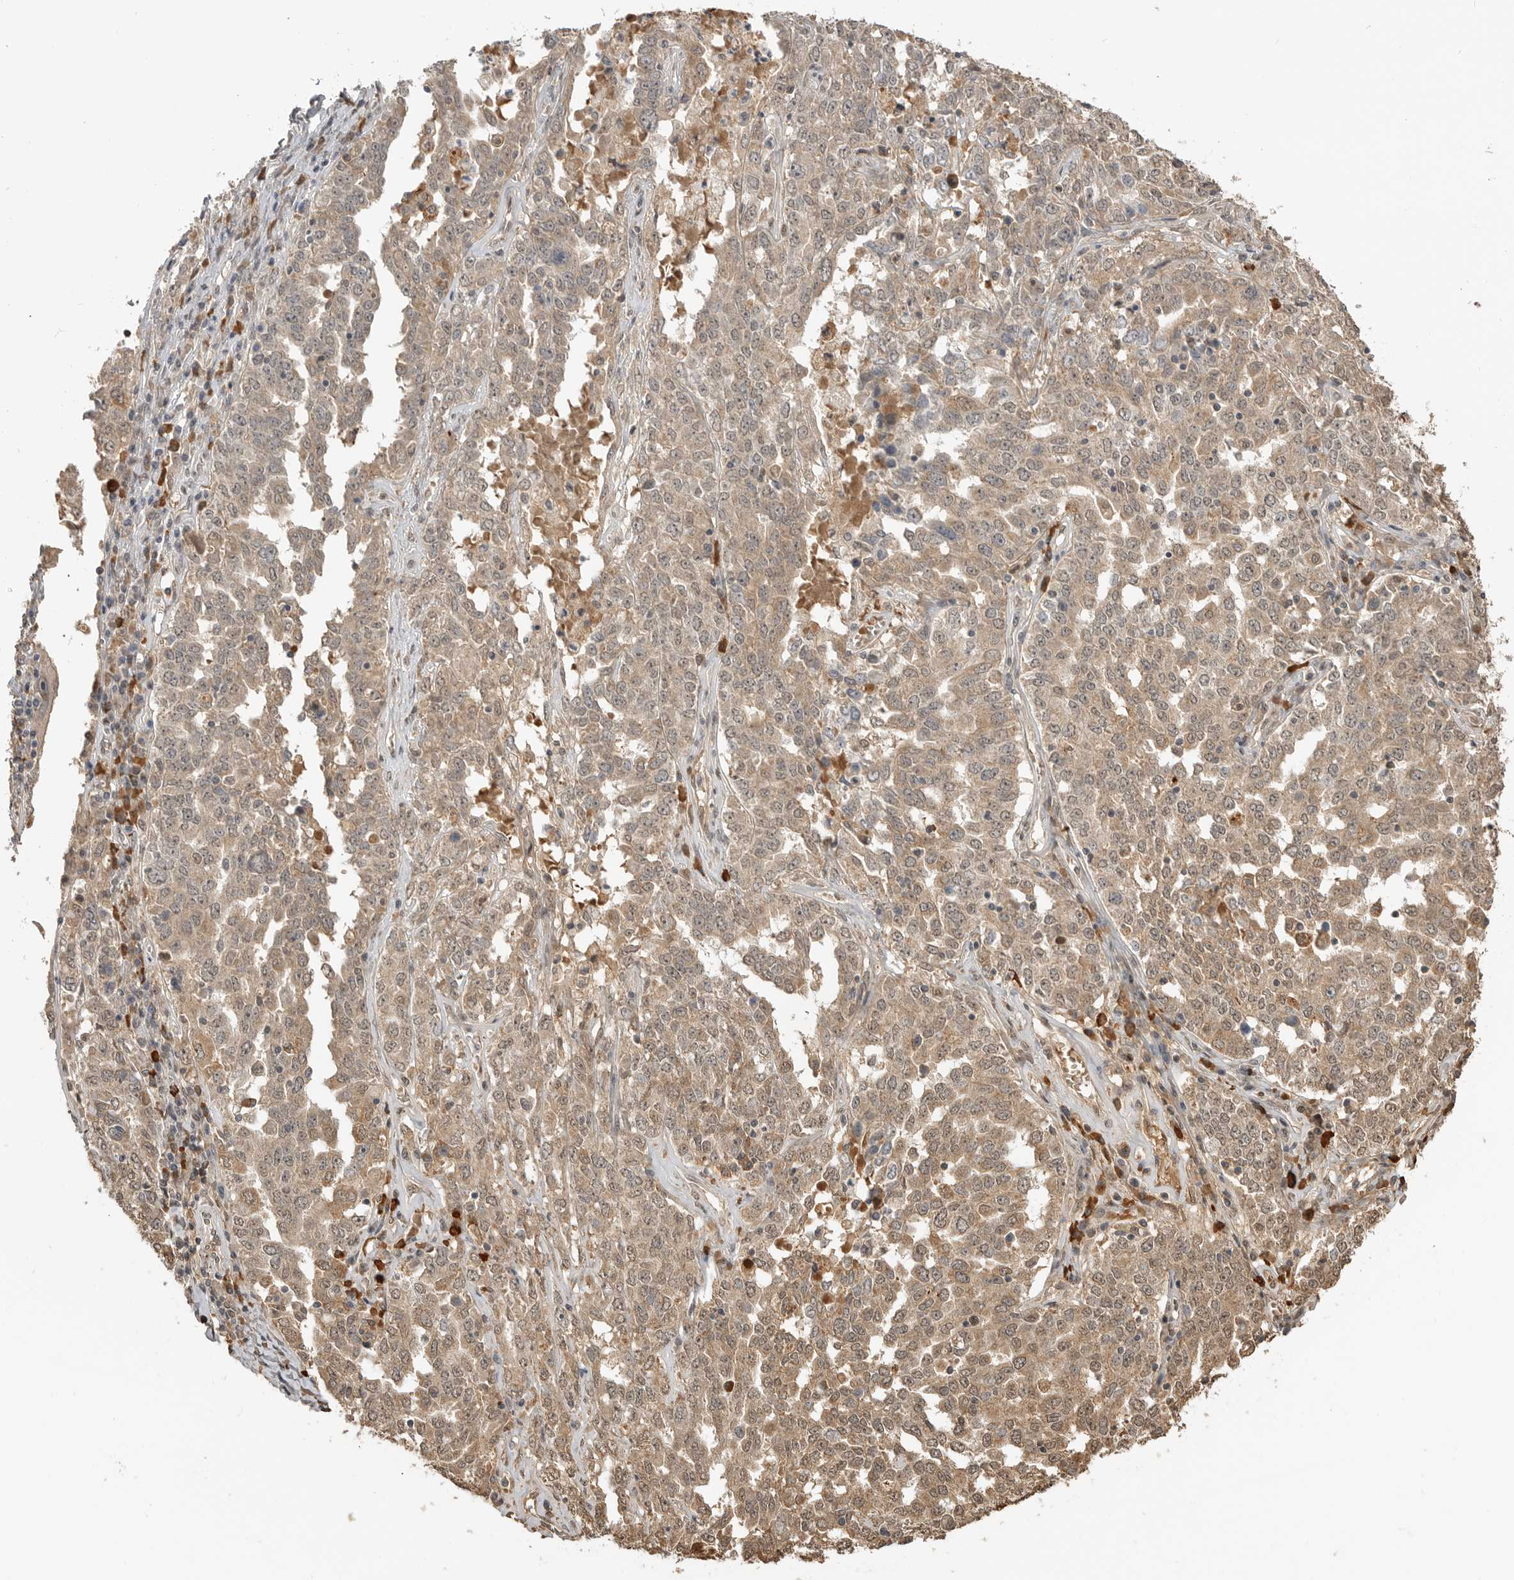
{"staining": {"intensity": "moderate", "quantity": ">75%", "location": "cytoplasmic/membranous,nuclear"}, "tissue": "ovarian cancer", "cell_type": "Tumor cells", "image_type": "cancer", "snomed": [{"axis": "morphology", "description": "Carcinoma, endometroid"}, {"axis": "topography", "description": "Ovary"}], "caption": "This image shows immunohistochemistry staining of human endometroid carcinoma (ovarian), with medium moderate cytoplasmic/membranous and nuclear expression in approximately >75% of tumor cells.", "gene": "ASPSCR1", "patient": {"sex": "female", "age": 62}}